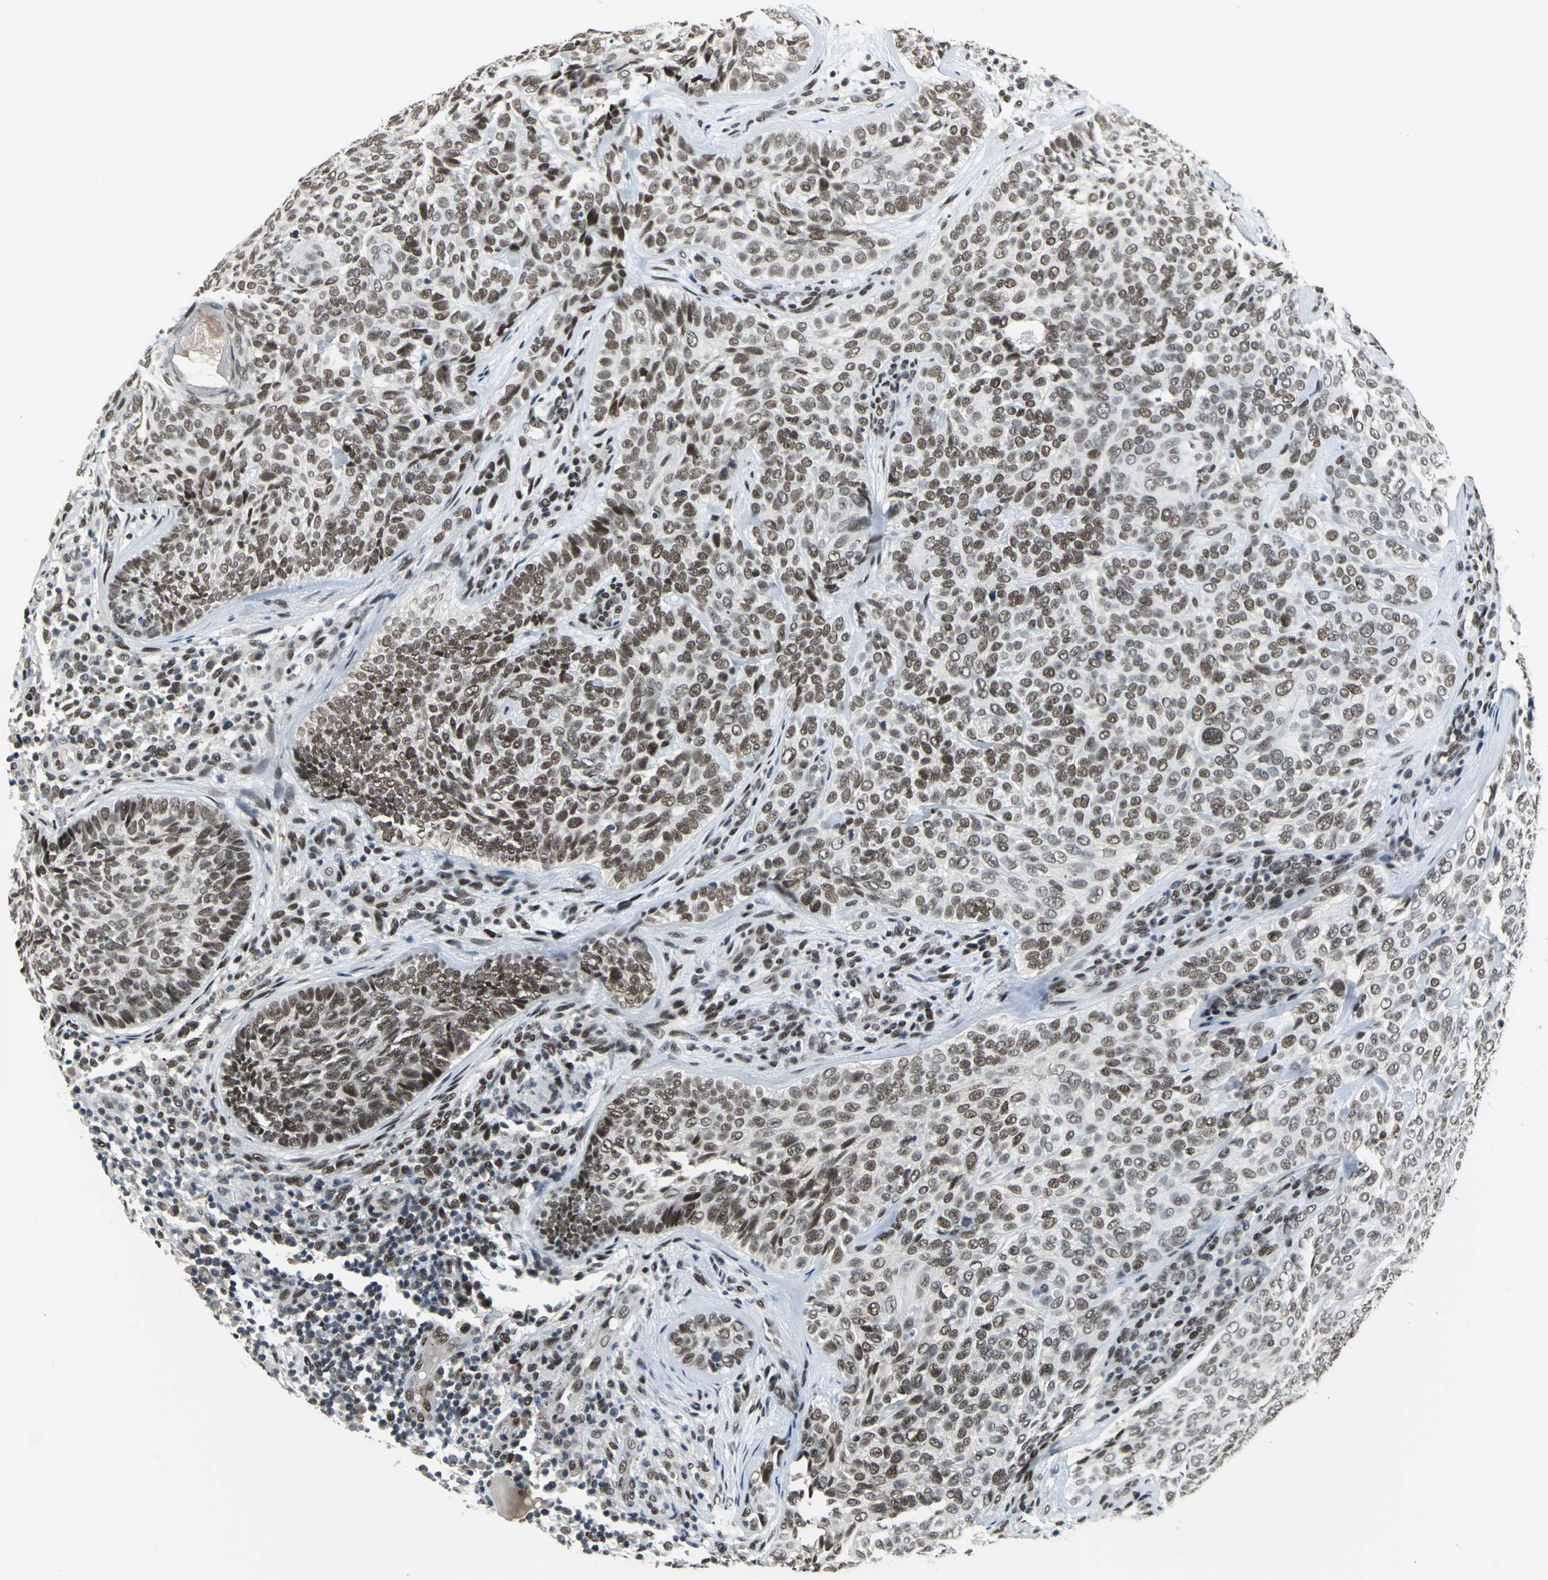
{"staining": {"intensity": "strong", "quantity": ">75%", "location": "nuclear"}, "tissue": "skin cancer", "cell_type": "Tumor cells", "image_type": "cancer", "snomed": [{"axis": "morphology", "description": "Basal cell carcinoma"}, {"axis": "topography", "description": "Skin"}], "caption": "IHC micrograph of human skin cancer stained for a protein (brown), which displays high levels of strong nuclear positivity in about >75% of tumor cells.", "gene": "ELF2", "patient": {"sex": "male", "age": 72}}